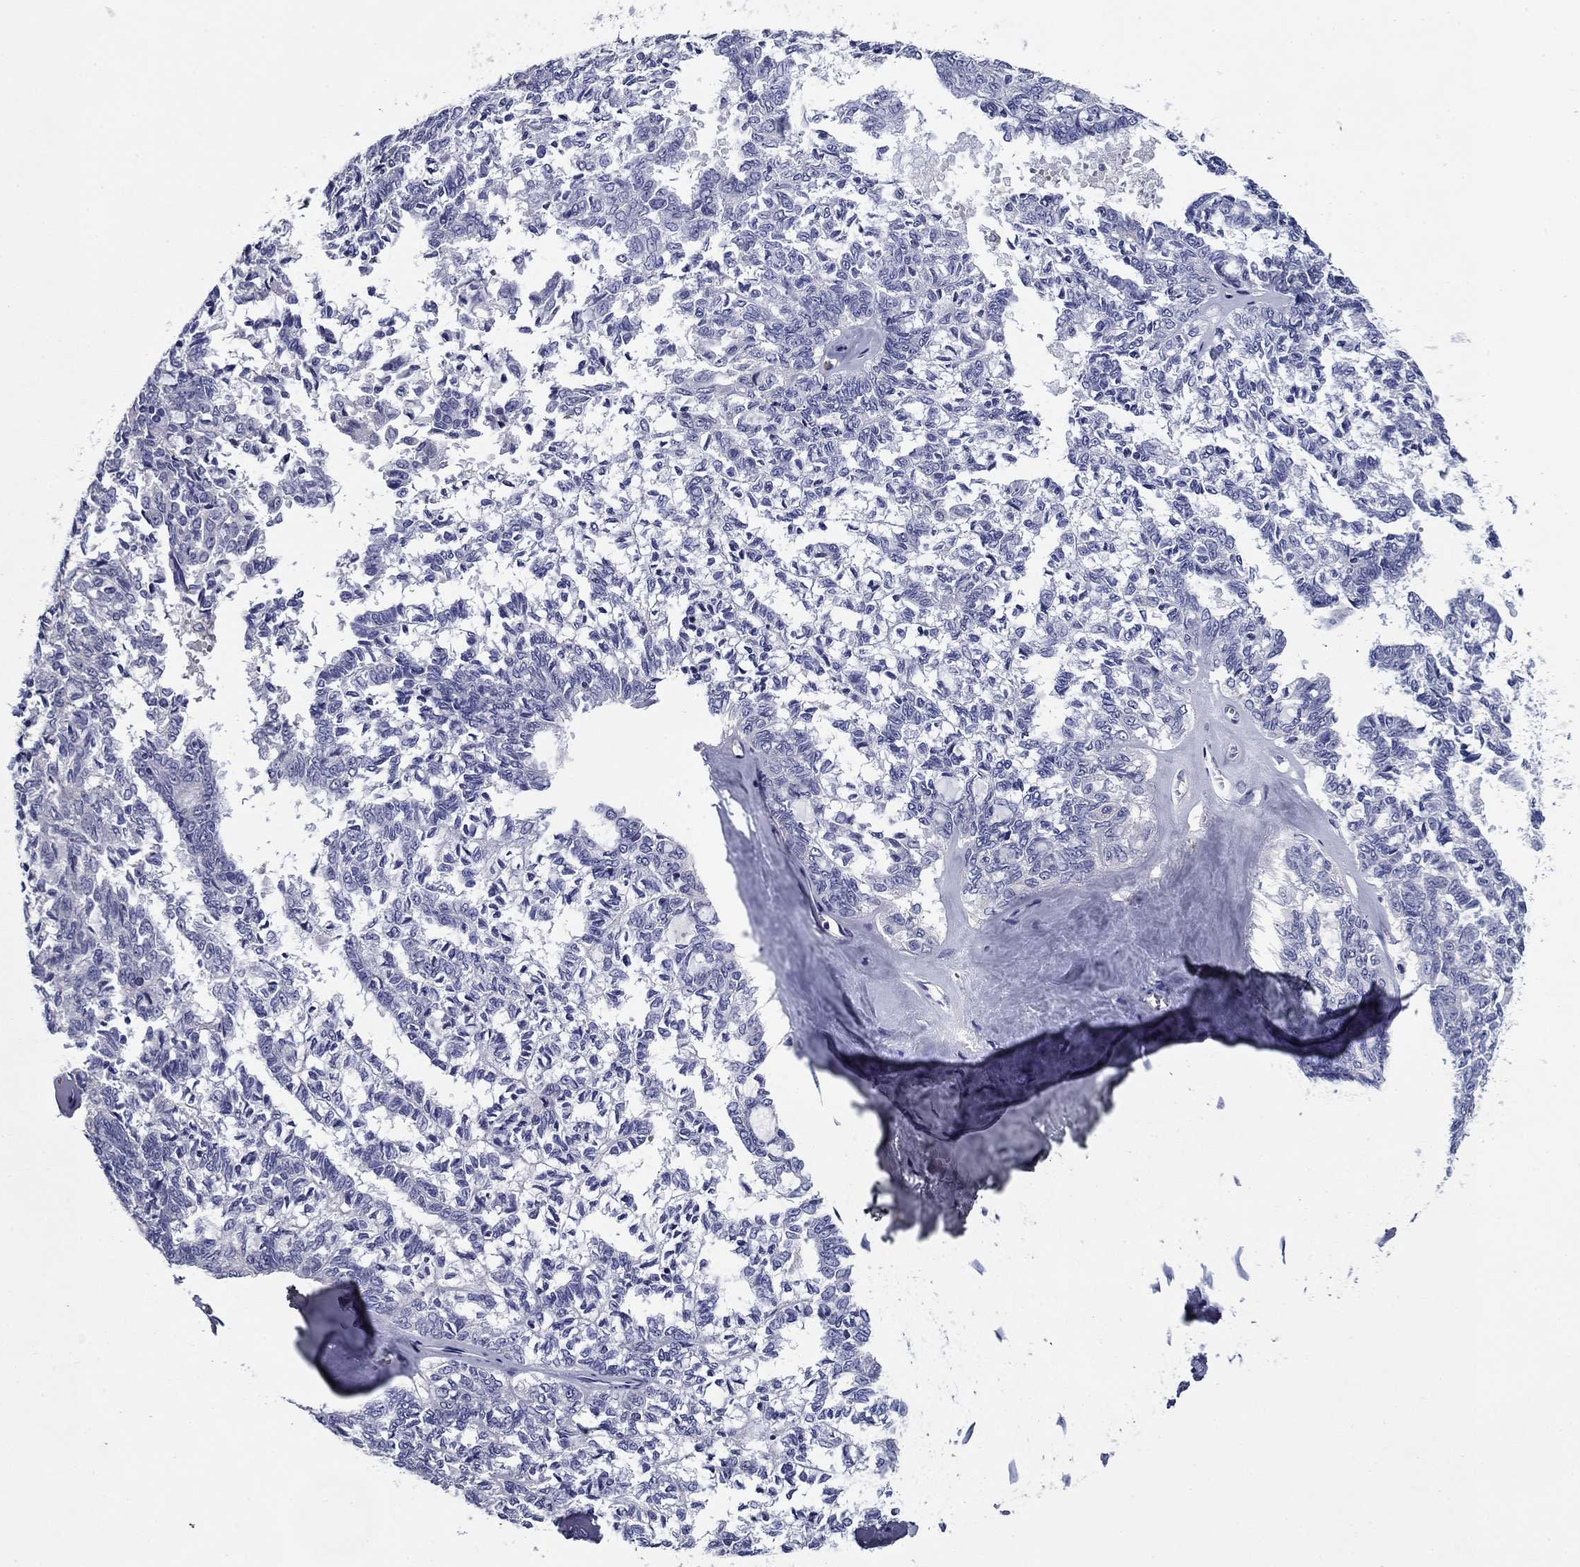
{"staining": {"intensity": "negative", "quantity": "none", "location": "none"}, "tissue": "ovarian cancer", "cell_type": "Tumor cells", "image_type": "cancer", "snomed": [{"axis": "morphology", "description": "Cystadenocarcinoma, serous, NOS"}, {"axis": "topography", "description": "Ovary"}], "caption": "Immunohistochemistry (IHC) photomicrograph of neoplastic tissue: ovarian serous cystadenocarcinoma stained with DAB exhibits no significant protein expression in tumor cells.", "gene": "POU2F2", "patient": {"sex": "female", "age": 71}}